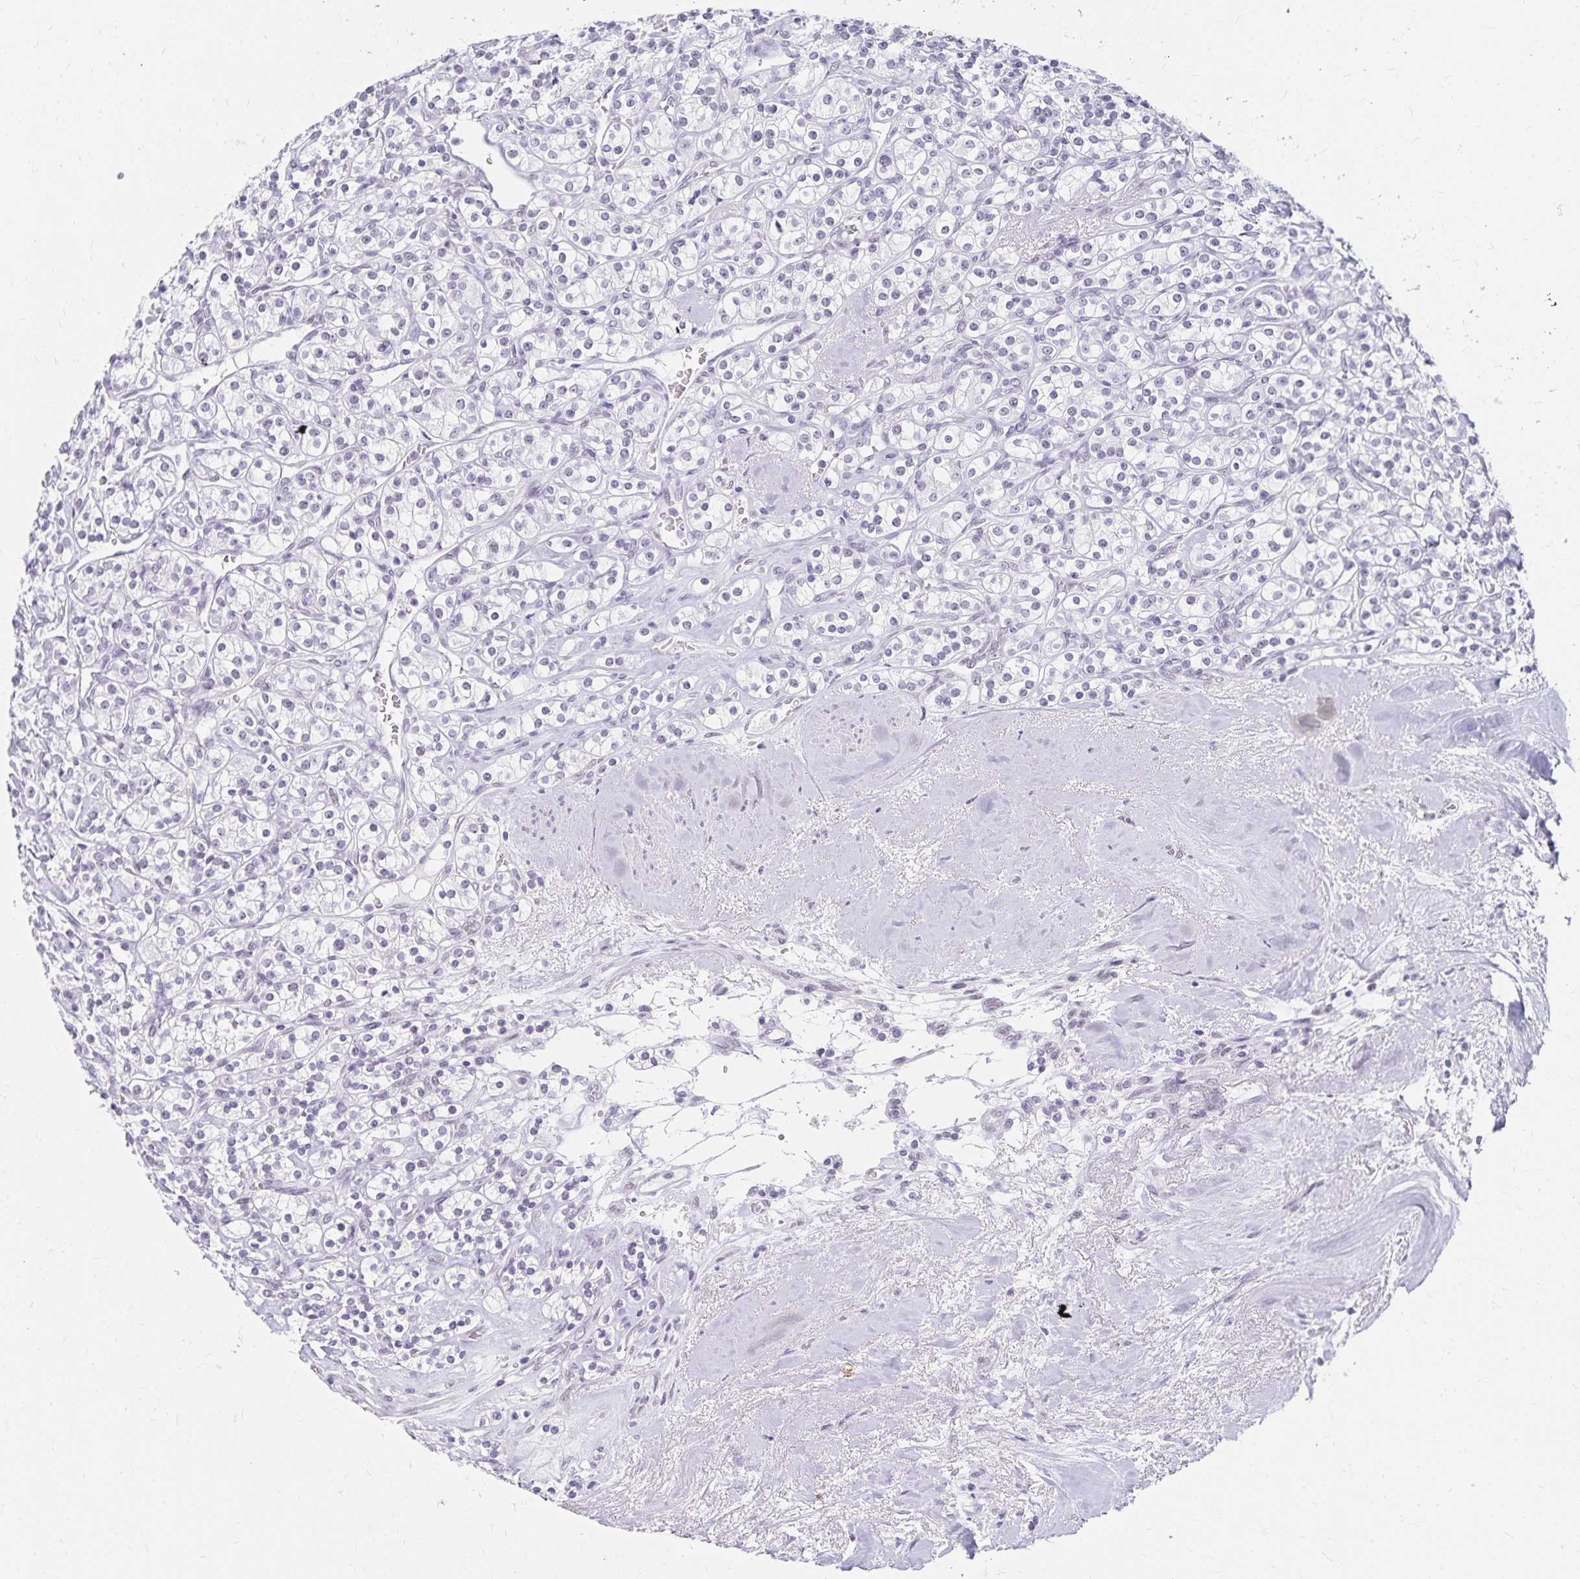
{"staining": {"intensity": "negative", "quantity": "none", "location": "none"}, "tissue": "renal cancer", "cell_type": "Tumor cells", "image_type": "cancer", "snomed": [{"axis": "morphology", "description": "Adenocarcinoma, NOS"}, {"axis": "topography", "description": "Kidney"}], "caption": "Tumor cells show no significant positivity in adenocarcinoma (renal).", "gene": "C20orf85", "patient": {"sex": "male", "age": 77}}